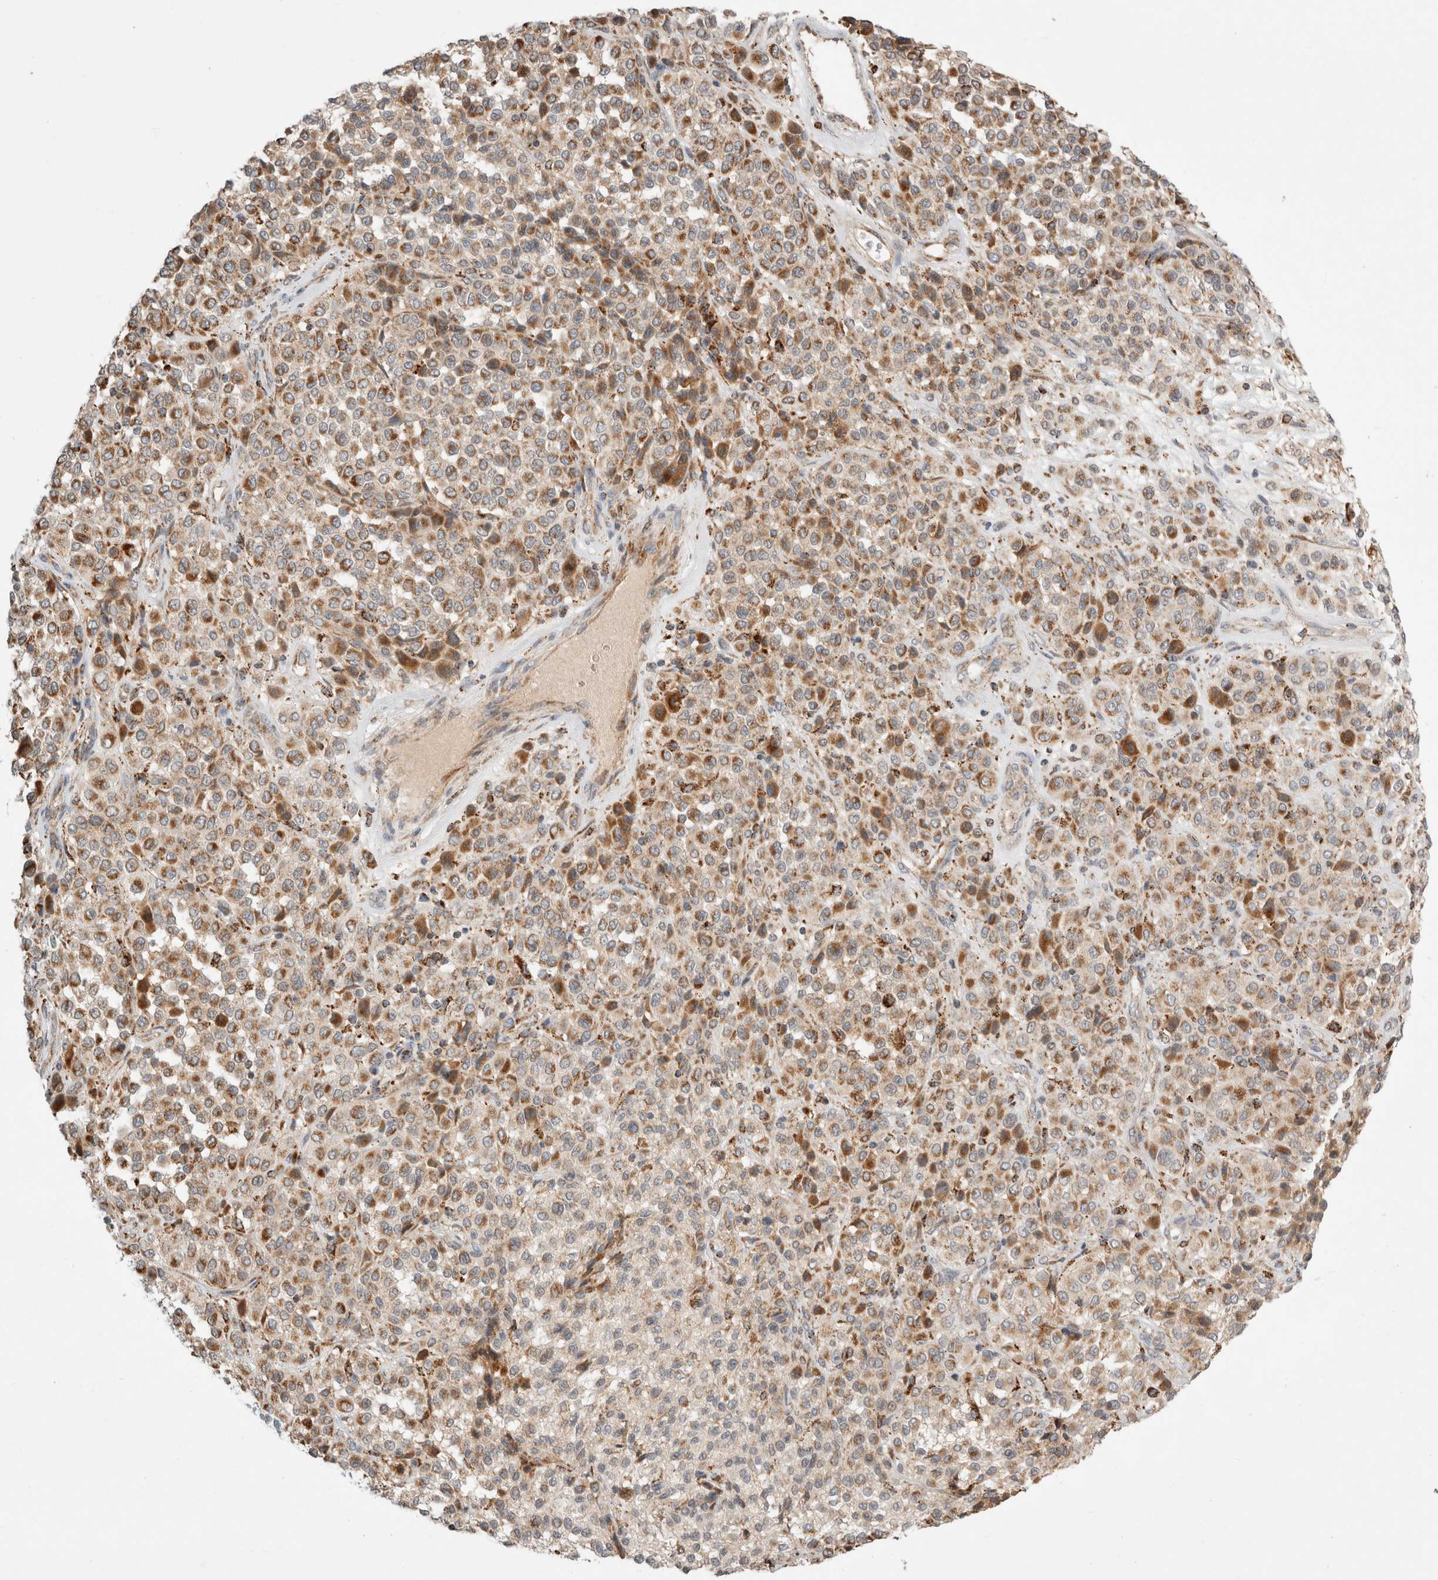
{"staining": {"intensity": "moderate", "quantity": ">75%", "location": "cytoplasmic/membranous"}, "tissue": "melanoma", "cell_type": "Tumor cells", "image_type": "cancer", "snomed": [{"axis": "morphology", "description": "Malignant melanoma, Metastatic site"}, {"axis": "topography", "description": "Pancreas"}], "caption": "DAB immunohistochemical staining of malignant melanoma (metastatic site) displays moderate cytoplasmic/membranous protein positivity in approximately >75% of tumor cells.", "gene": "HROB", "patient": {"sex": "female", "age": 30}}